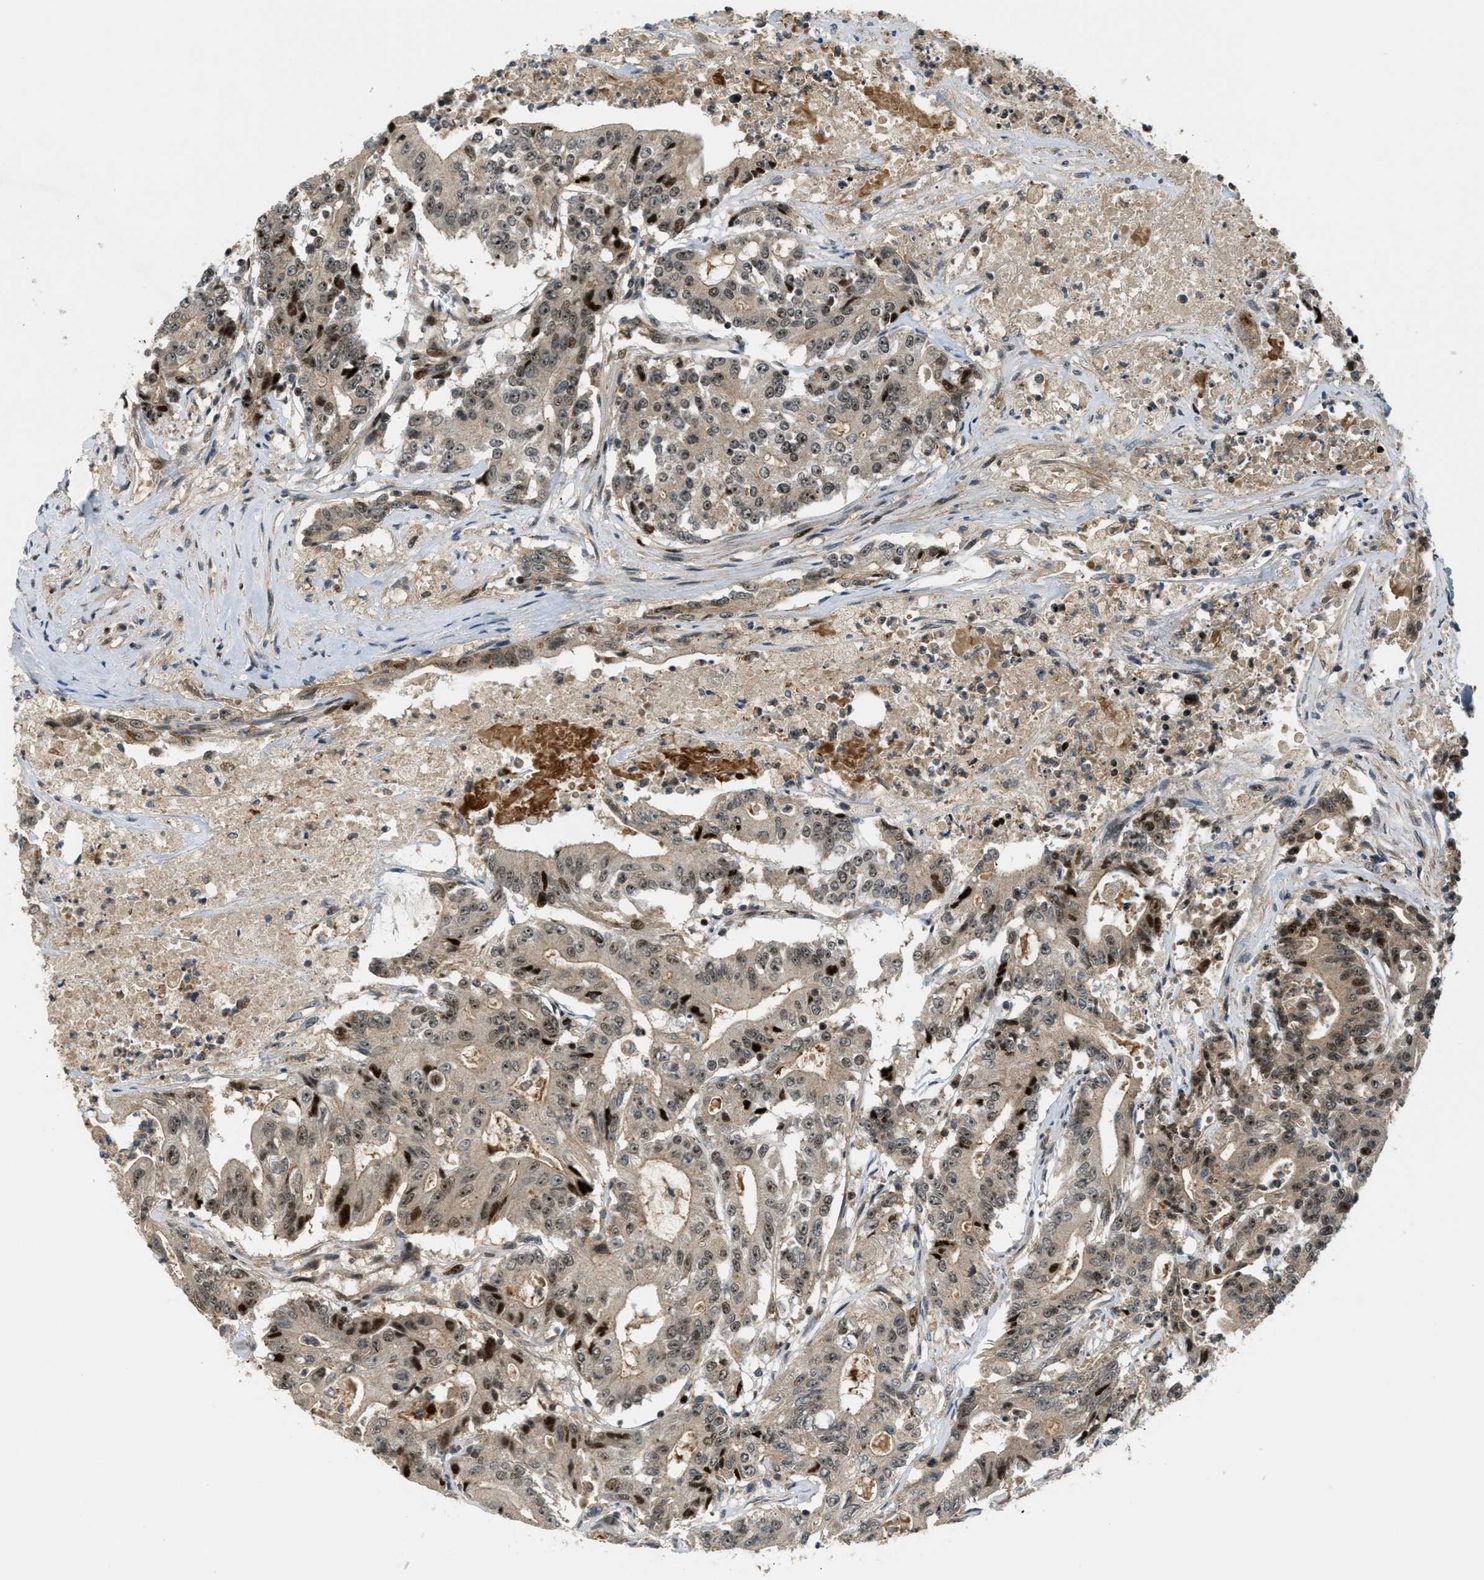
{"staining": {"intensity": "moderate", "quantity": ">75%", "location": "cytoplasmic/membranous,nuclear"}, "tissue": "colorectal cancer", "cell_type": "Tumor cells", "image_type": "cancer", "snomed": [{"axis": "morphology", "description": "Adenocarcinoma, NOS"}, {"axis": "topography", "description": "Colon"}], "caption": "Immunohistochemical staining of colorectal adenocarcinoma demonstrates medium levels of moderate cytoplasmic/membranous and nuclear expression in about >75% of tumor cells.", "gene": "TRAPPC14", "patient": {"sex": "female", "age": 77}}